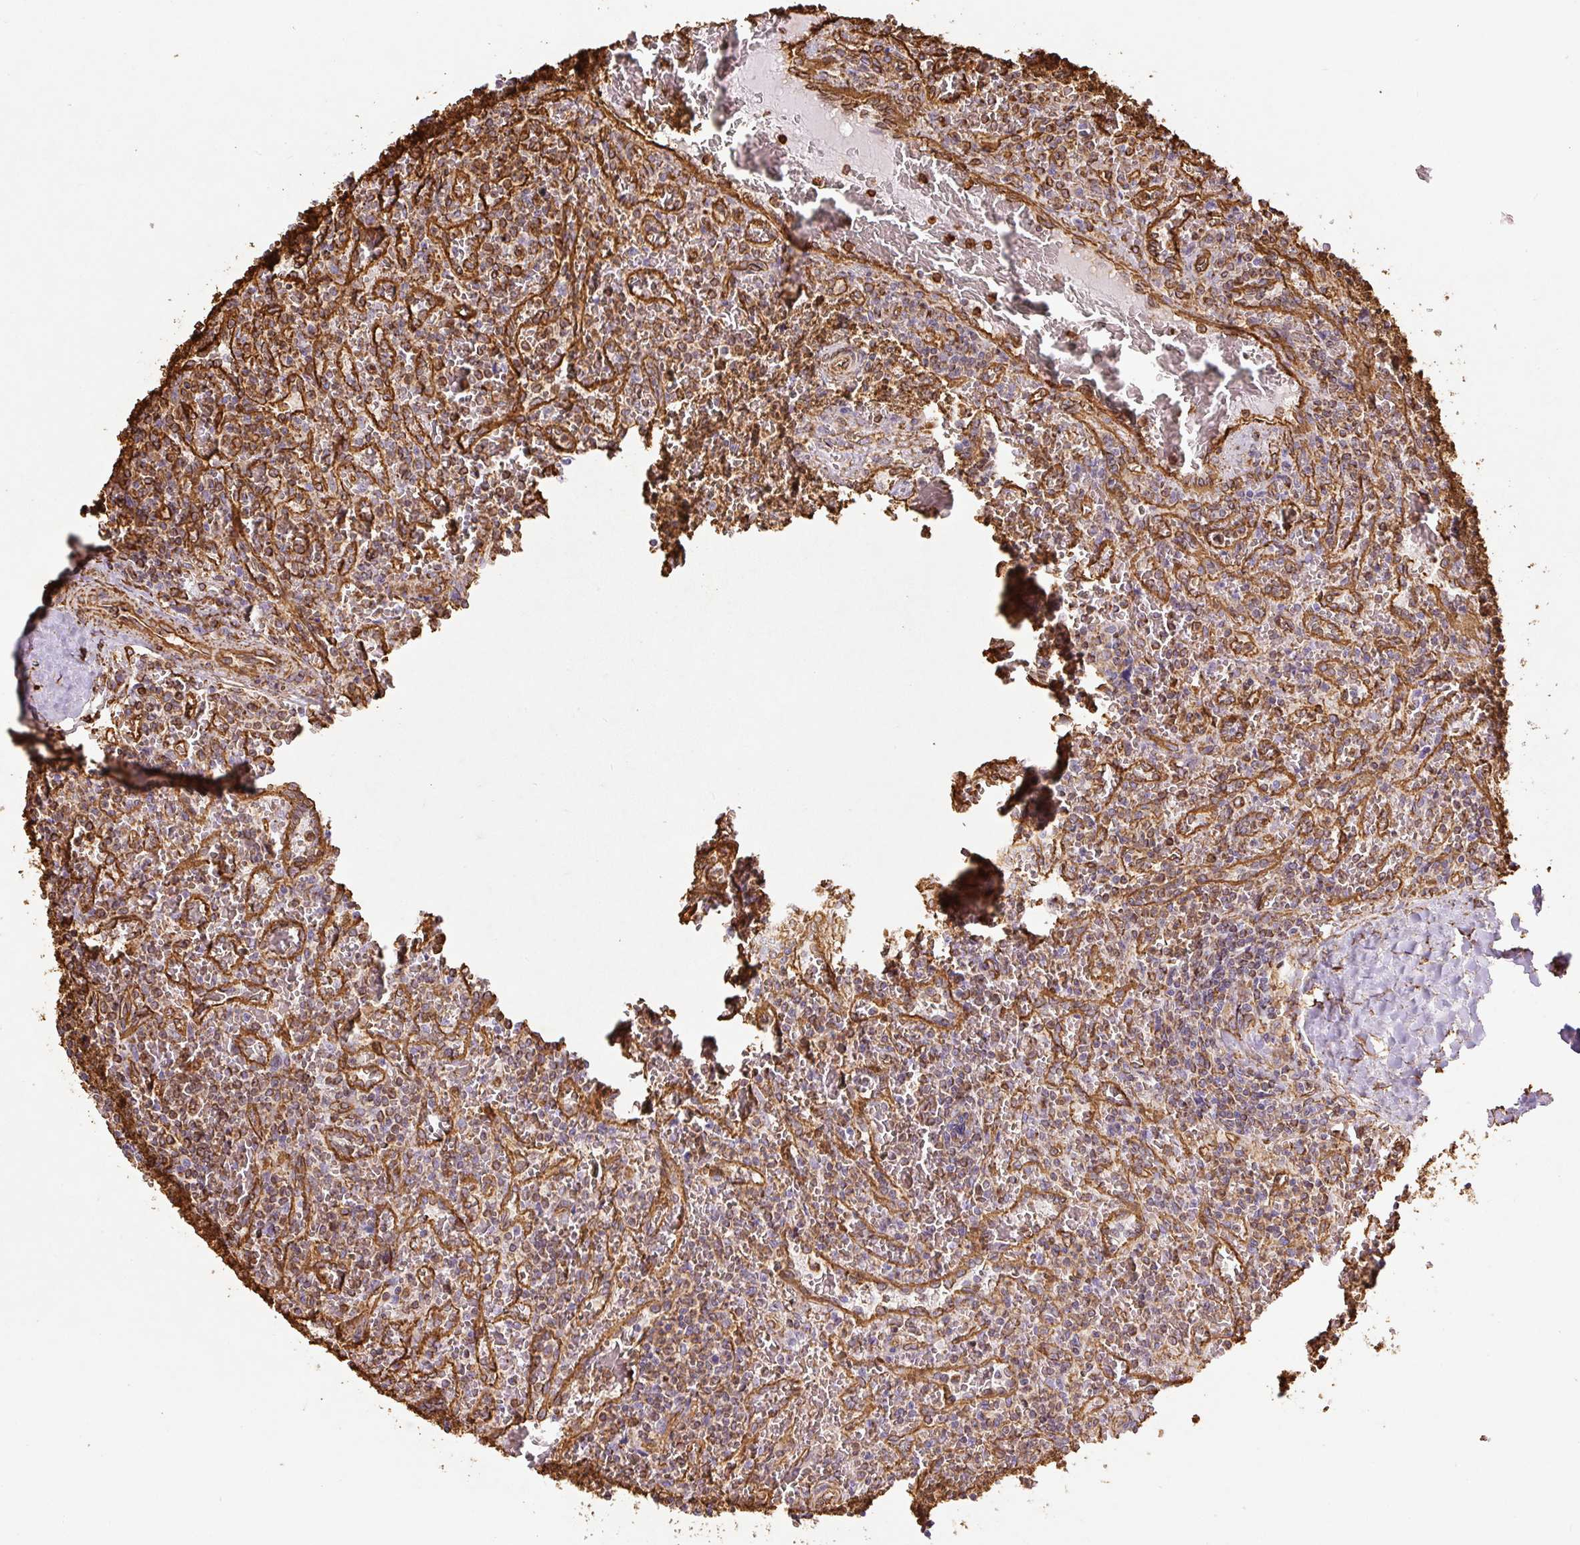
{"staining": {"intensity": "moderate", "quantity": "<25%", "location": "cytoplasmic/membranous"}, "tissue": "lymphoma", "cell_type": "Tumor cells", "image_type": "cancer", "snomed": [{"axis": "morphology", "description": "Malignant lymphoma, non-Hodgkin's type, Low grade"}, {"axis": "topography", "description": "Spleen"}], "caption": "Protein staining of malignant lymphoma, non-Hodgkin's type (low-grade) tissue exhibits moderate cytoplasmic/membranous positivity in approximately <25% of tumor cells.", "gene": "VIM", "patient": {"sex": "female", "age": 64}}